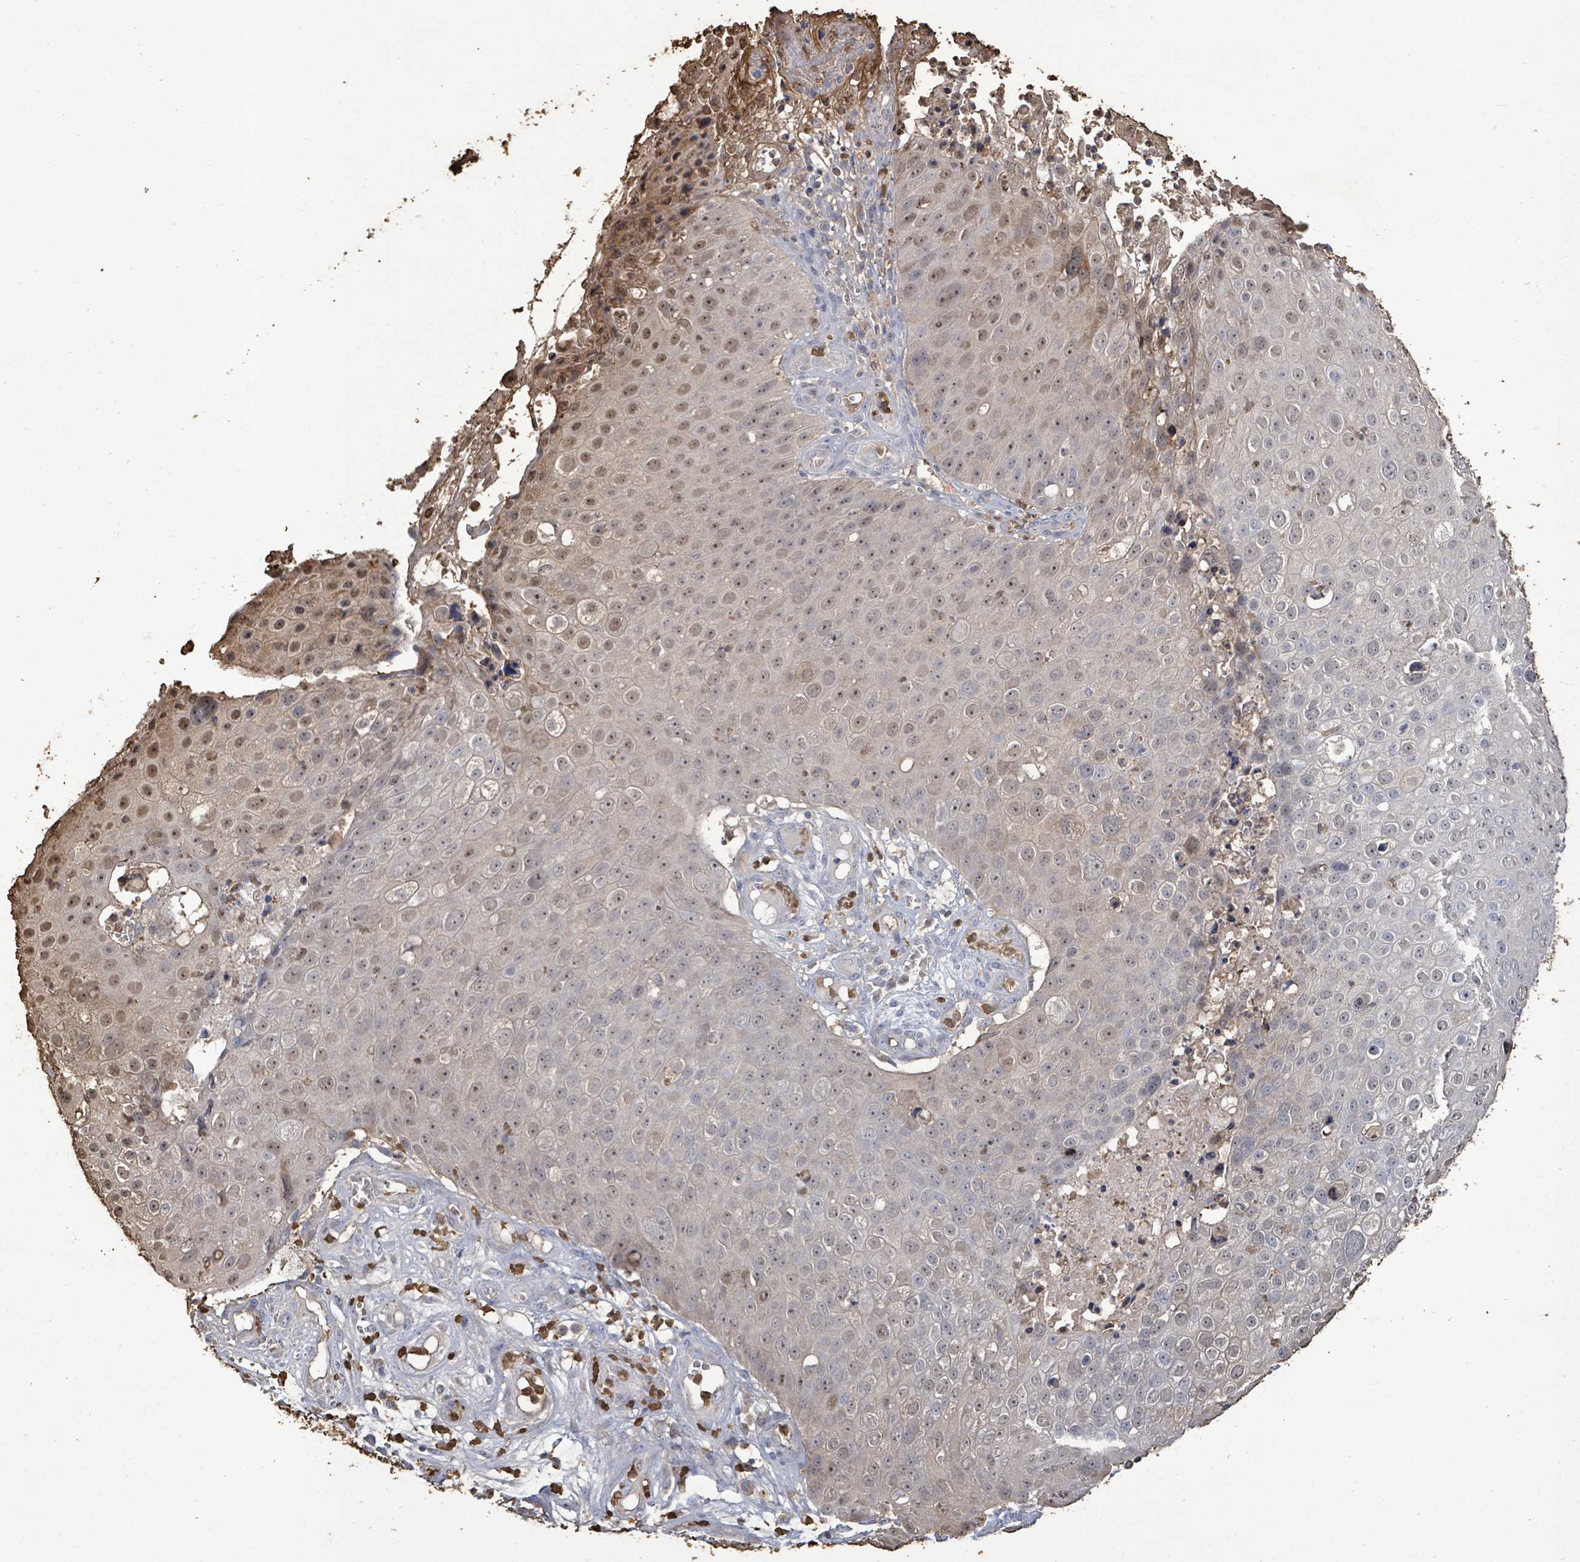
{"staining": {"intensity": "moderate", "quantity": "25%-75%", "location": "nuclear"}, "tissue": "skin cancer", "cell_type": "Tumor cells", "image_type": "cancer", "snomed": [{"axis": "morphology", "description": "Squamous cell carcinoma, NOS"}, {"axis": "topography", "description": "Skin"}], "caption": "Tumor cells exhibit moderate nuclear expression in about 25%-75% of cells in skin cancer. The staining was performed using DAB, with brown indicating positive protein expression. Nuclei are stained blue with hematoxylin.", "gene": "FAM210A", "patient": {"sex": "male", "age": 71}}